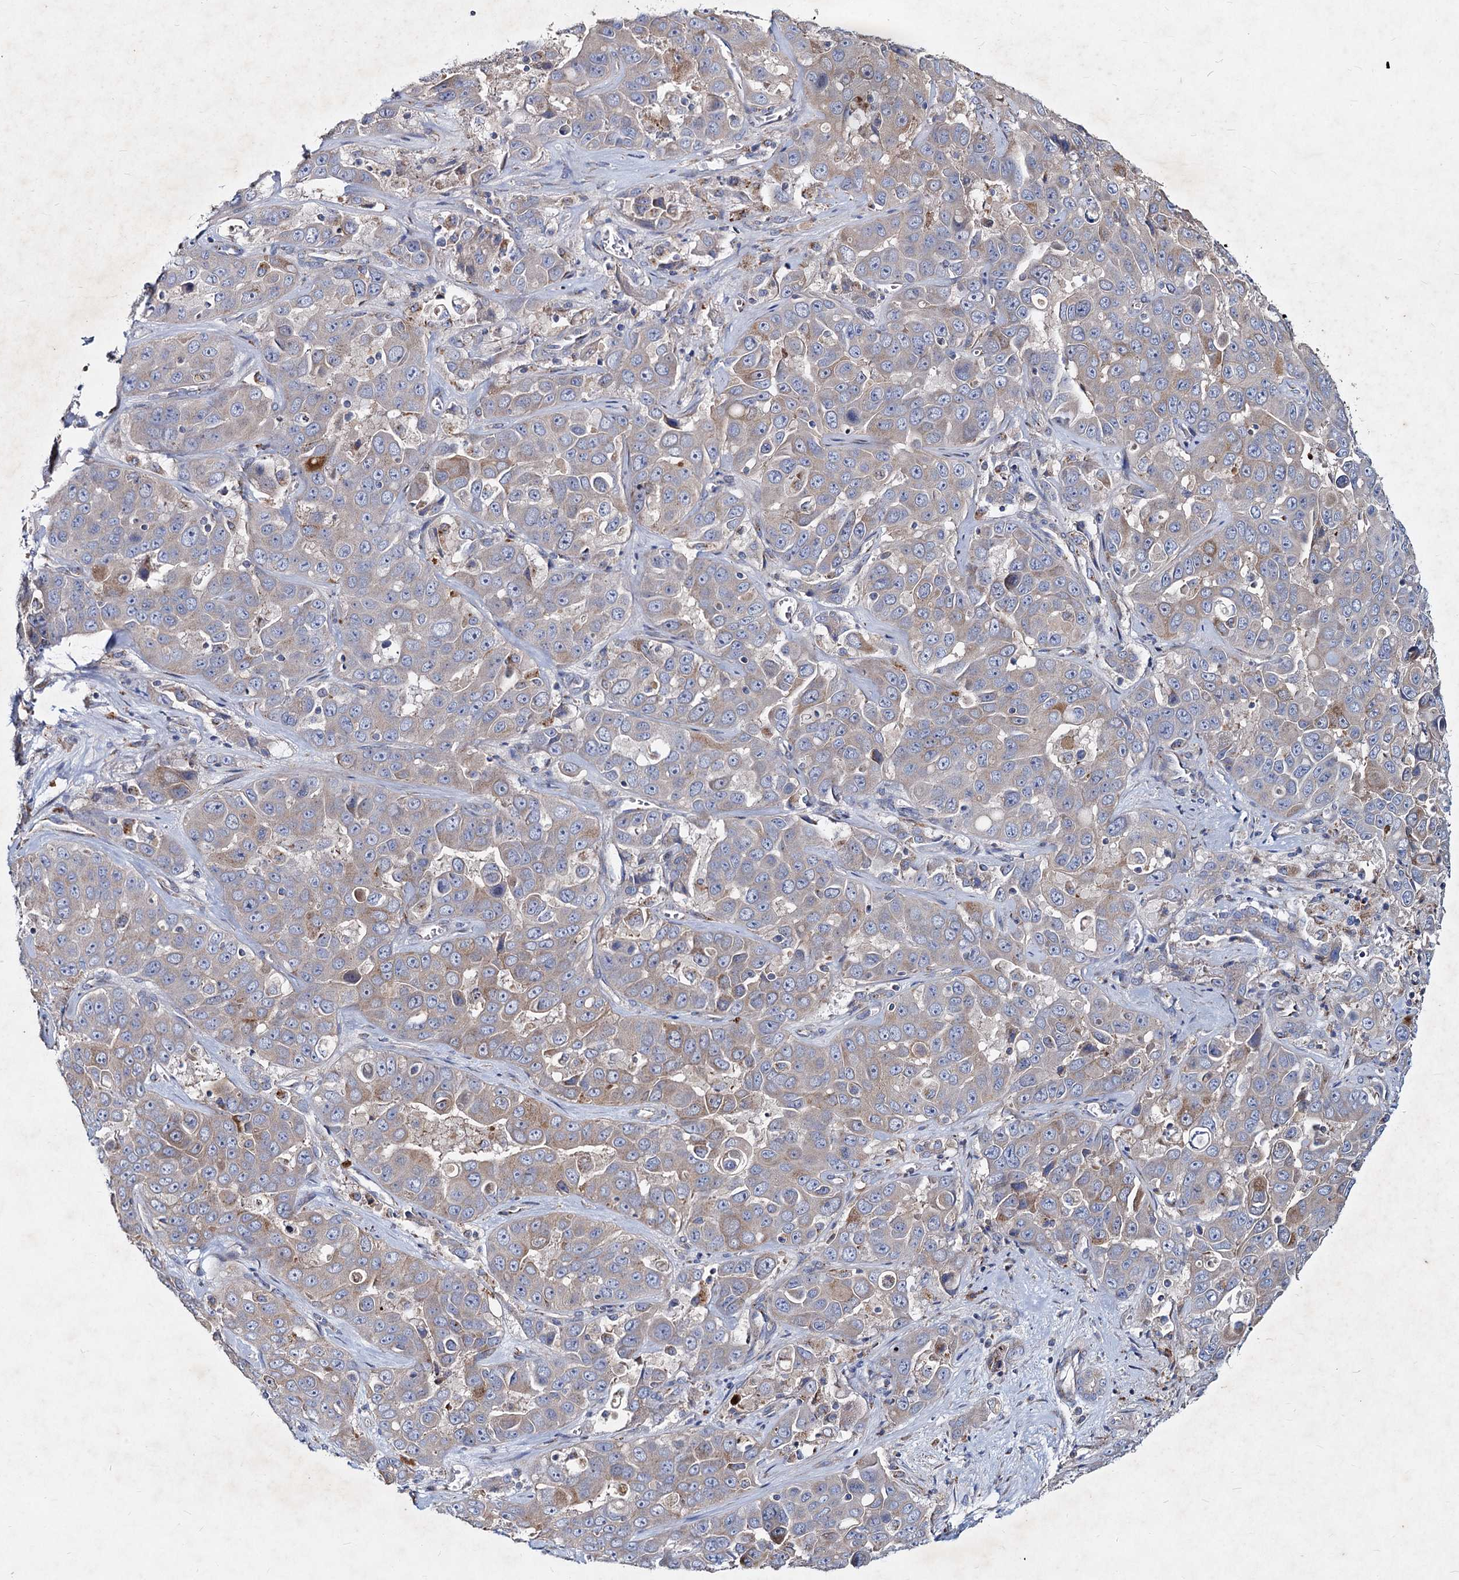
{"staining": {"intensity": "negative", "quantity": "none", "location": "none"}, "tissue": "liver cancer", "cell_type": "Tumor cells", "image_type": "cancer", "snomed": [{"axis": "morphology", "description": "Cholangiocarcinoma"}, {"axis": "topography", "description": "Liver"}], "caption": "Immunohistochemistry photomicrograph of liver cancer stained for a protein (brown), which reveals no expression in tumor cells.", "gene": "AGBL4", "patient": {"sex": "female", "age": 52}}